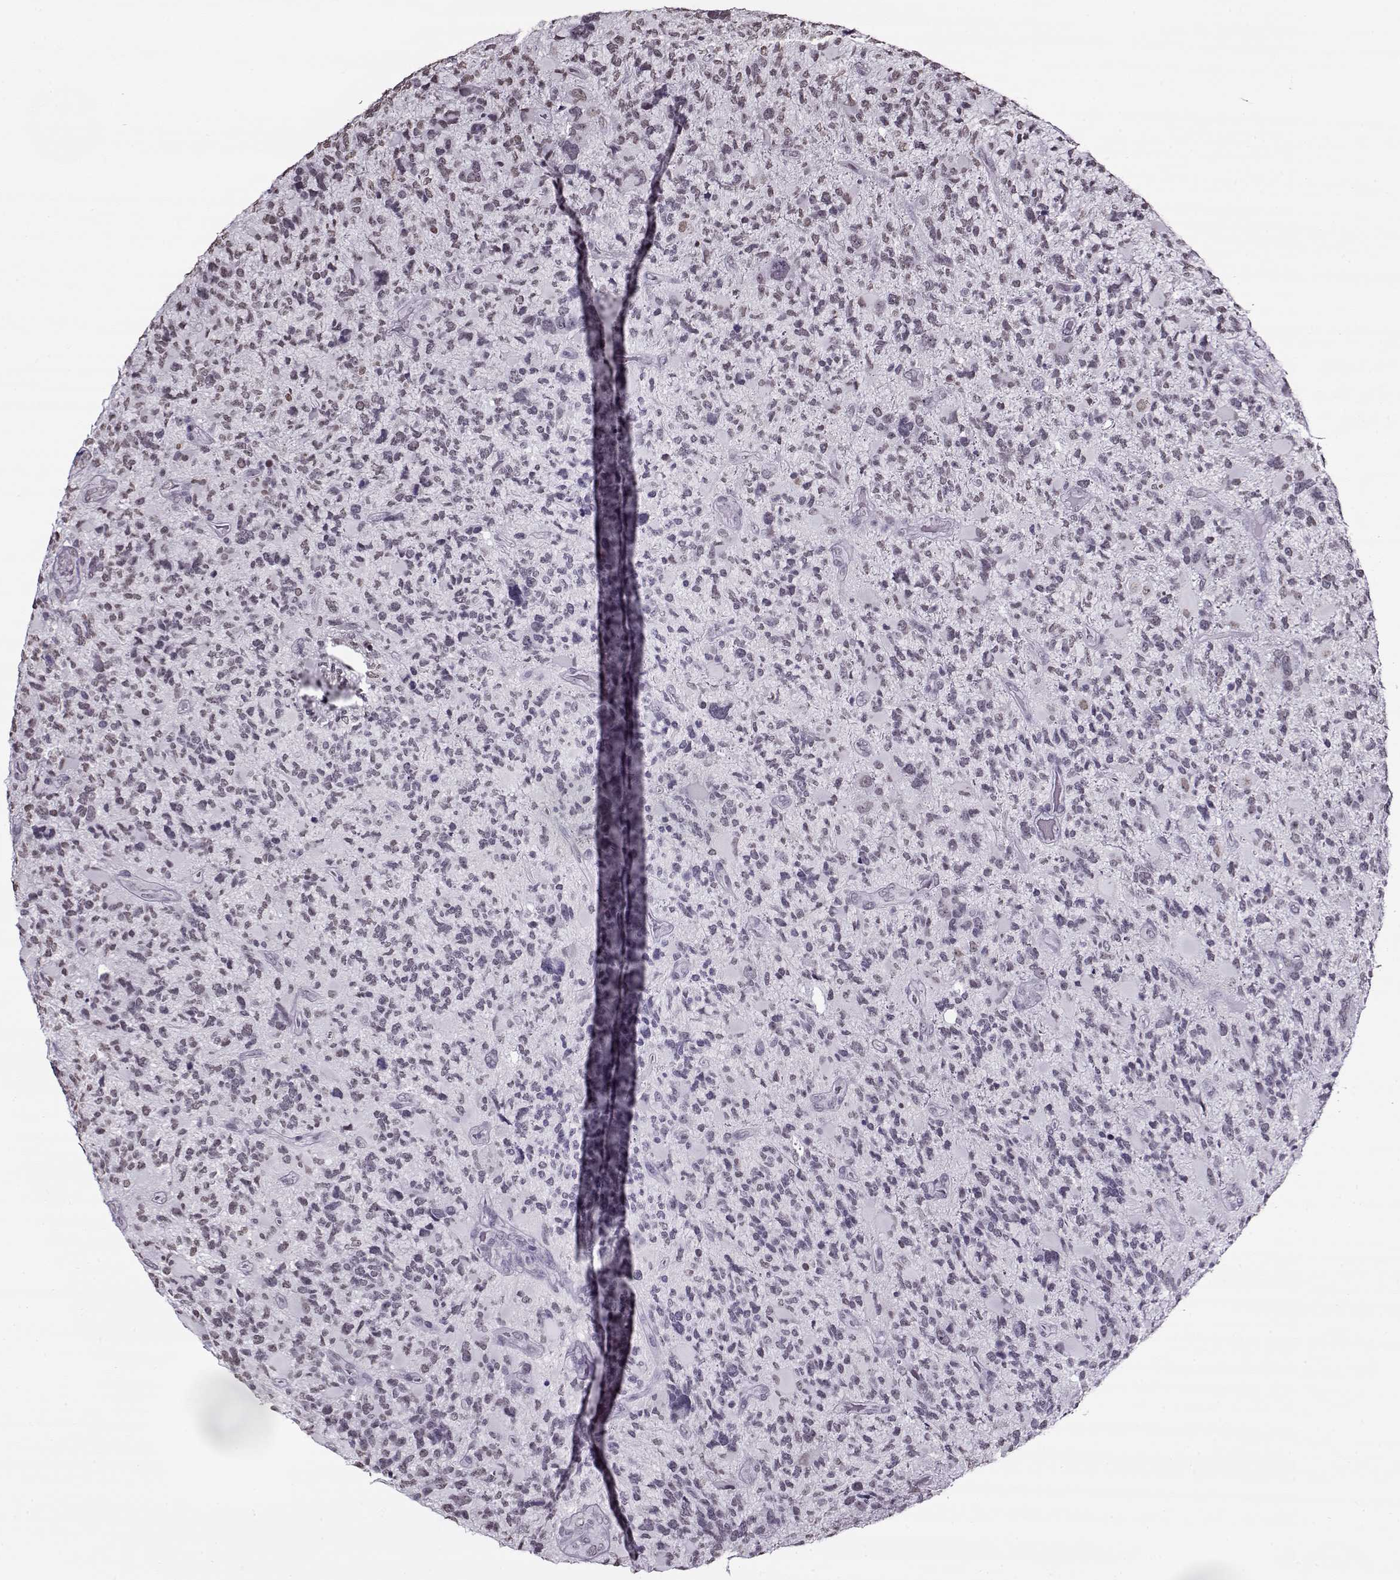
{"staining": {"intensity": "negative", "quantity": "none", "location": "none"}, "tissue": "glioma", "cell_type": "Tumor cells", "image_type": "cancer", "snomed": [{"axis": "morphology", "description": "Glioma, malignant, High grade"}, {"axis": "topography", "description": "Brain"}], "caption": "The histopathology image exhibits no significant staining in tumor cells of malignant glioma (high-grade).", "gene": "PRMT8", "patient": {"sex": "female", "age": 71}}